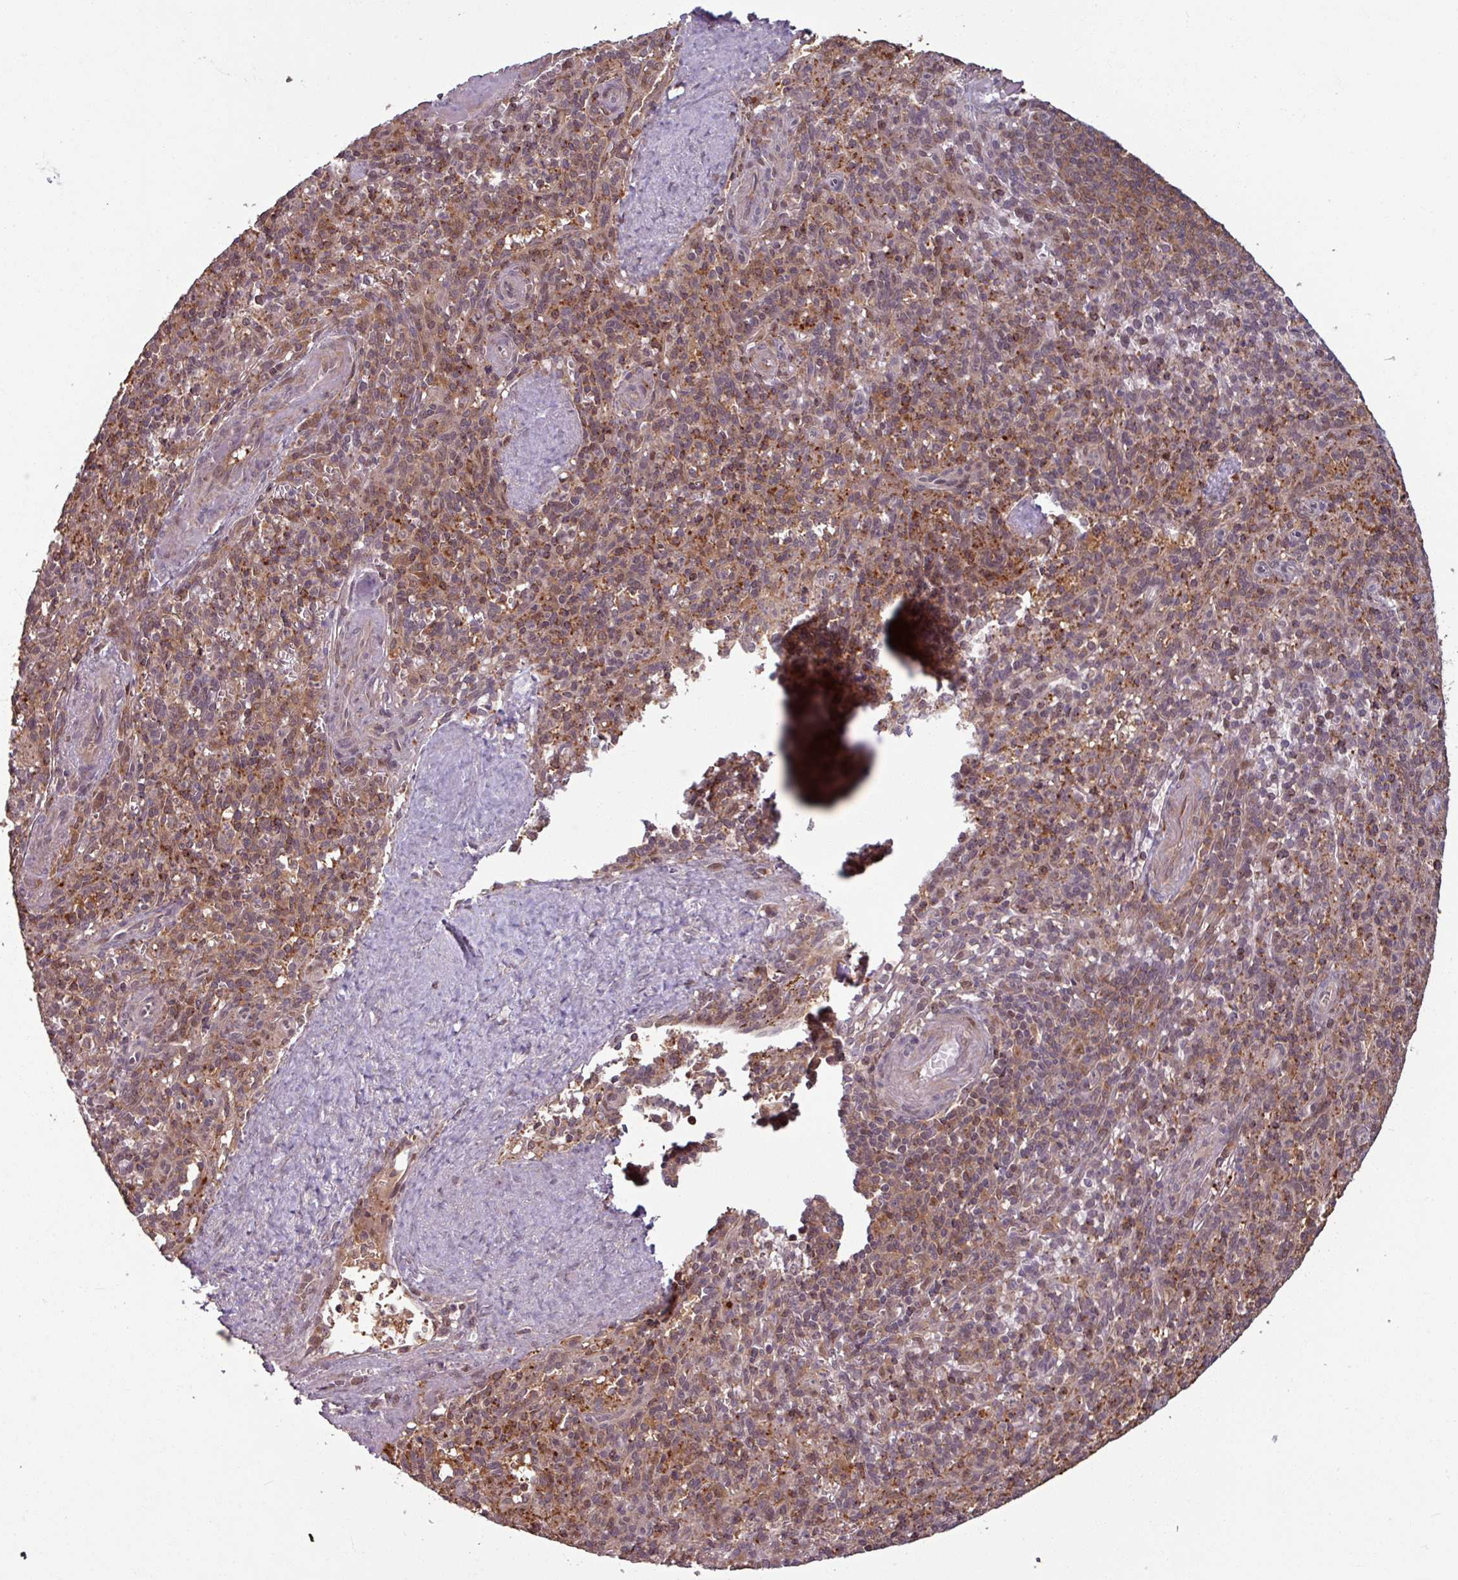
{"staining": {"intensity": "moderate", "quantity": "25%-75%", "location": "cytoplasmic/membranous"}, "tissue": "spleen", "cell_type": "Cells in red pulp", "image_type": "normal", "snomed": [{"axis": "morphology", "description": "Normal tissue, NOS"}, {"axis": "topography", "description": "Spleen"}], "caption": "IHC image of normal spleen: spleen stained using immunohistochemistry exhibits medium levels of moderate protein expression localized specifically in the cytoplasmic/membranous of cells in red pulp, appearing as a cytoplasmic/membranous brown color.", "gene": "OR6B1", "patient": {"sex": "female", "age": 70}}